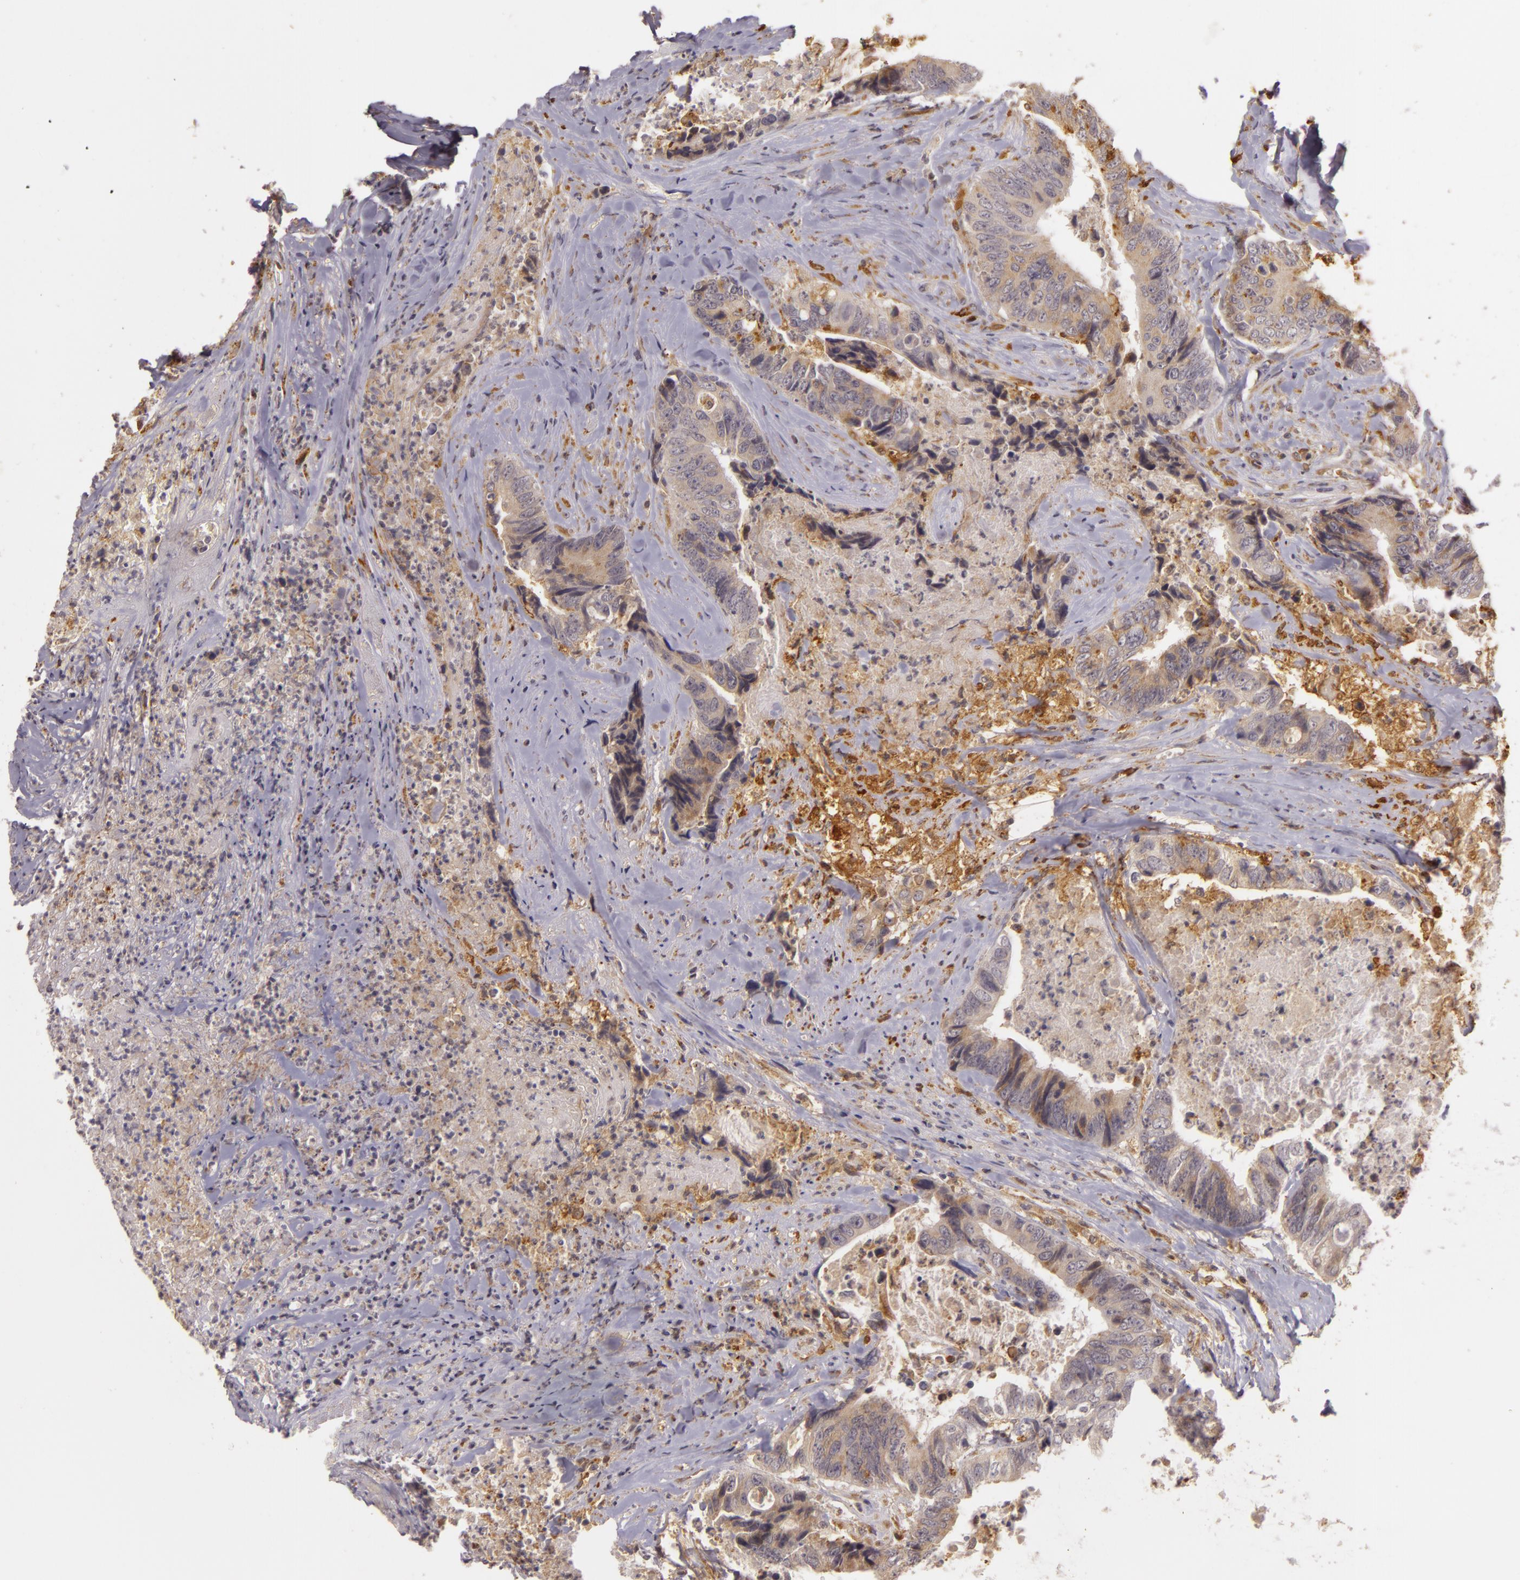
{"staining": {"intensity": "weak", "quantity": ">75%", "location": "cytoplasmic/membranous"}, "tissue": "colorectal cancer", "cell_type": "Tumor cells", "image_type": "cancer", "snomed": [{"axis": "morphology", "description": "Adenocarcinoma, NOS"}, {"axis": "topography", "description": "Rectum"}], "caption": "DAB immunohistochemical staining of human adenocarcinoma (colorectal) exhibits weak cytoplasmic/membranous protein positivity in about >75% of tumor cells. The staining was performed using DAB to visualize the protein expression in brown, while the nuclei were stained in blue with hematoxylin (Magnification: 20x).", "gene": "PPP1R3F", "patient": {"sex": "female", "age": 65}}